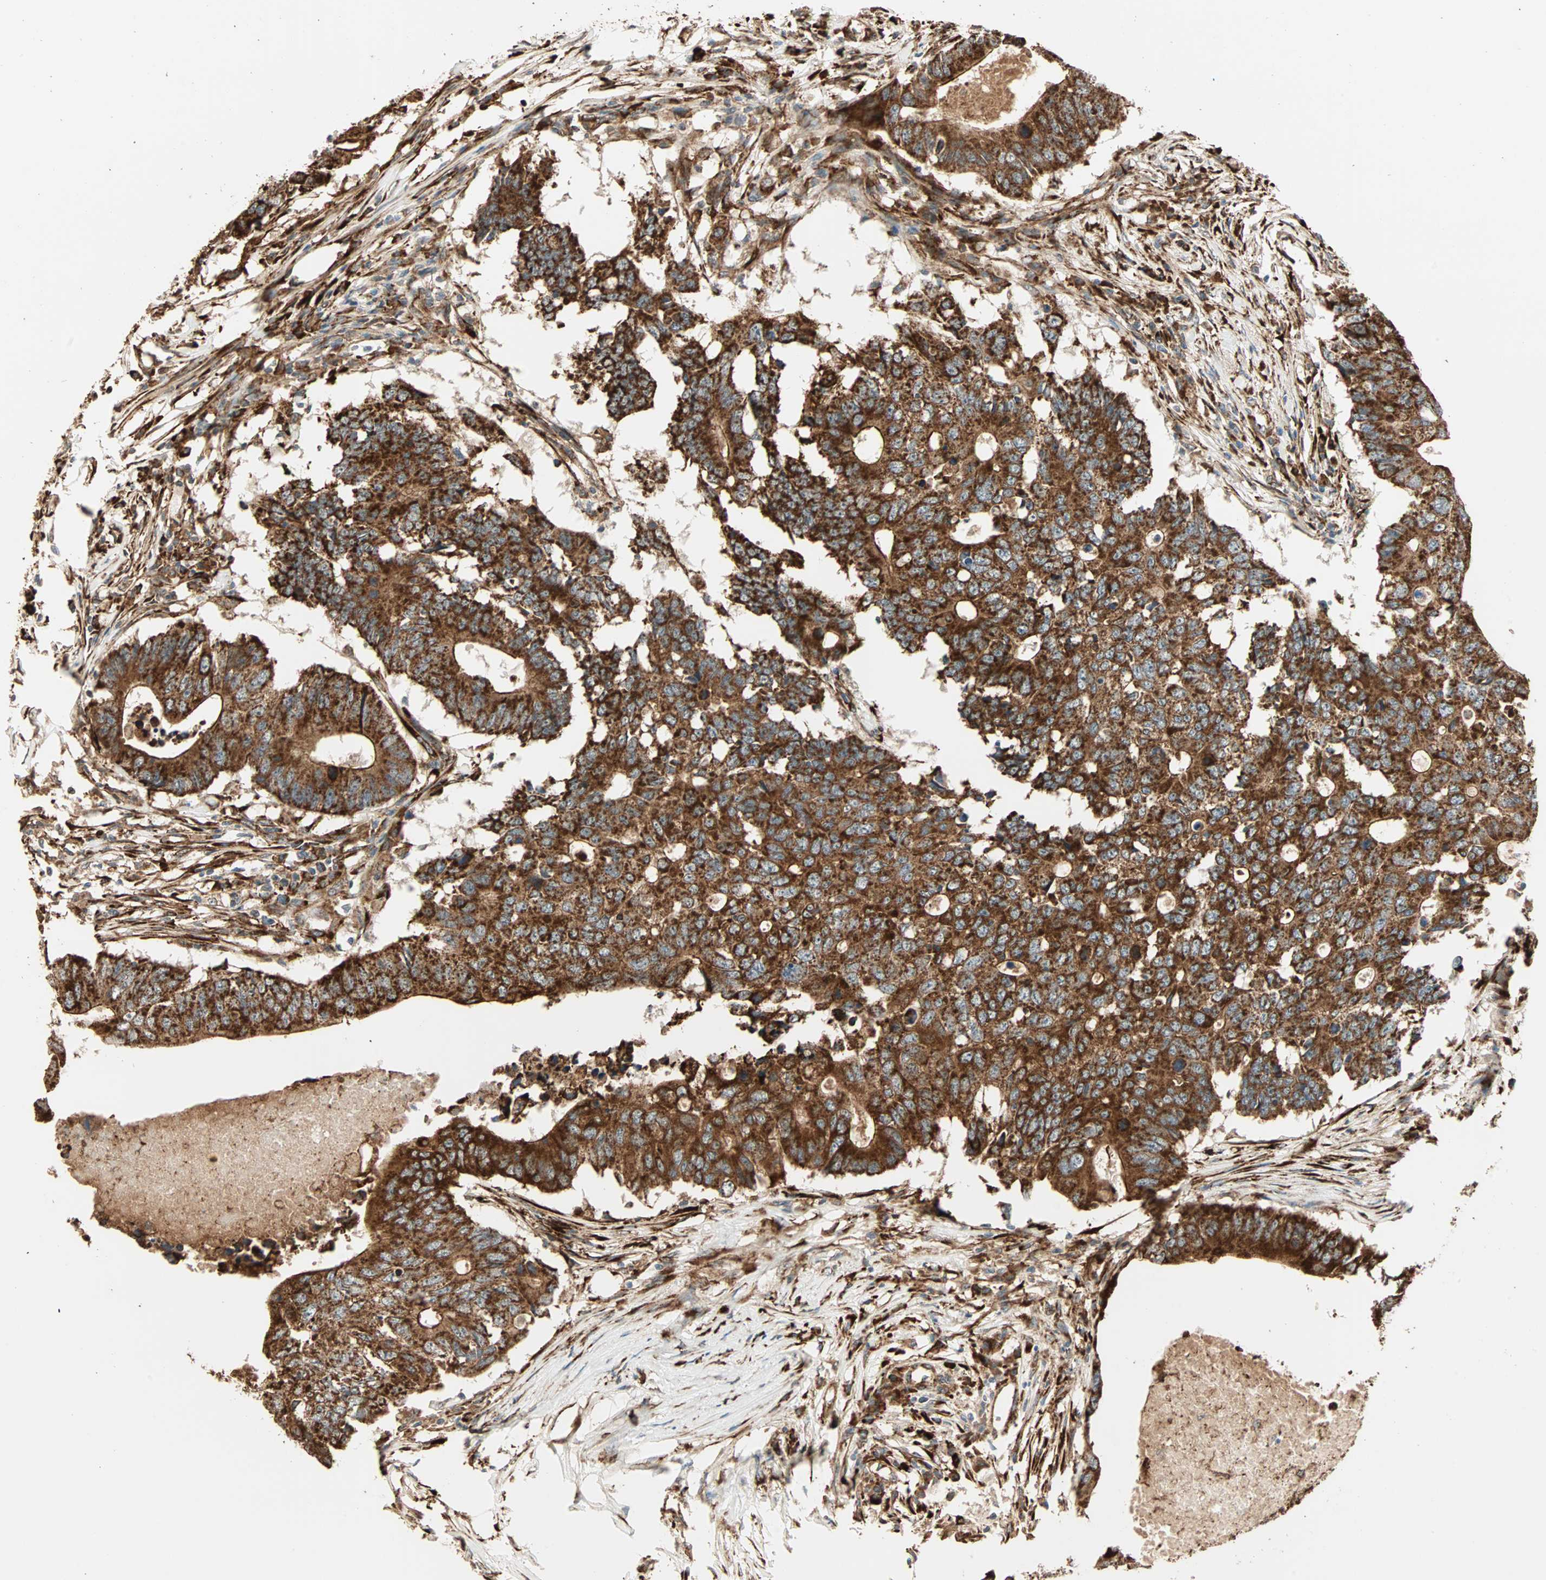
{"staining": {"intensity": "strong", "quantity": ">75%", "location": "cytoplasmic/membranous"}, "tissue": "colorectal cancer", "cell_type": "Tumor cells", "image_type": "cancer", "snomed": [{"axis": "morphology", "description": "Adenocarcinoma, NOS"}, {"axis": "topography", "description": "Colon"}], "caption": "Immunohistochemistry (IHC) image of colorectal adenocarcinoma stained for a protein (brown), which shows high levels of strong cytoplasmic/membranous expression in about >75% of tumor cells.", "gene": "P4HA1", "patient": {"sex": "male", "age": 71}}